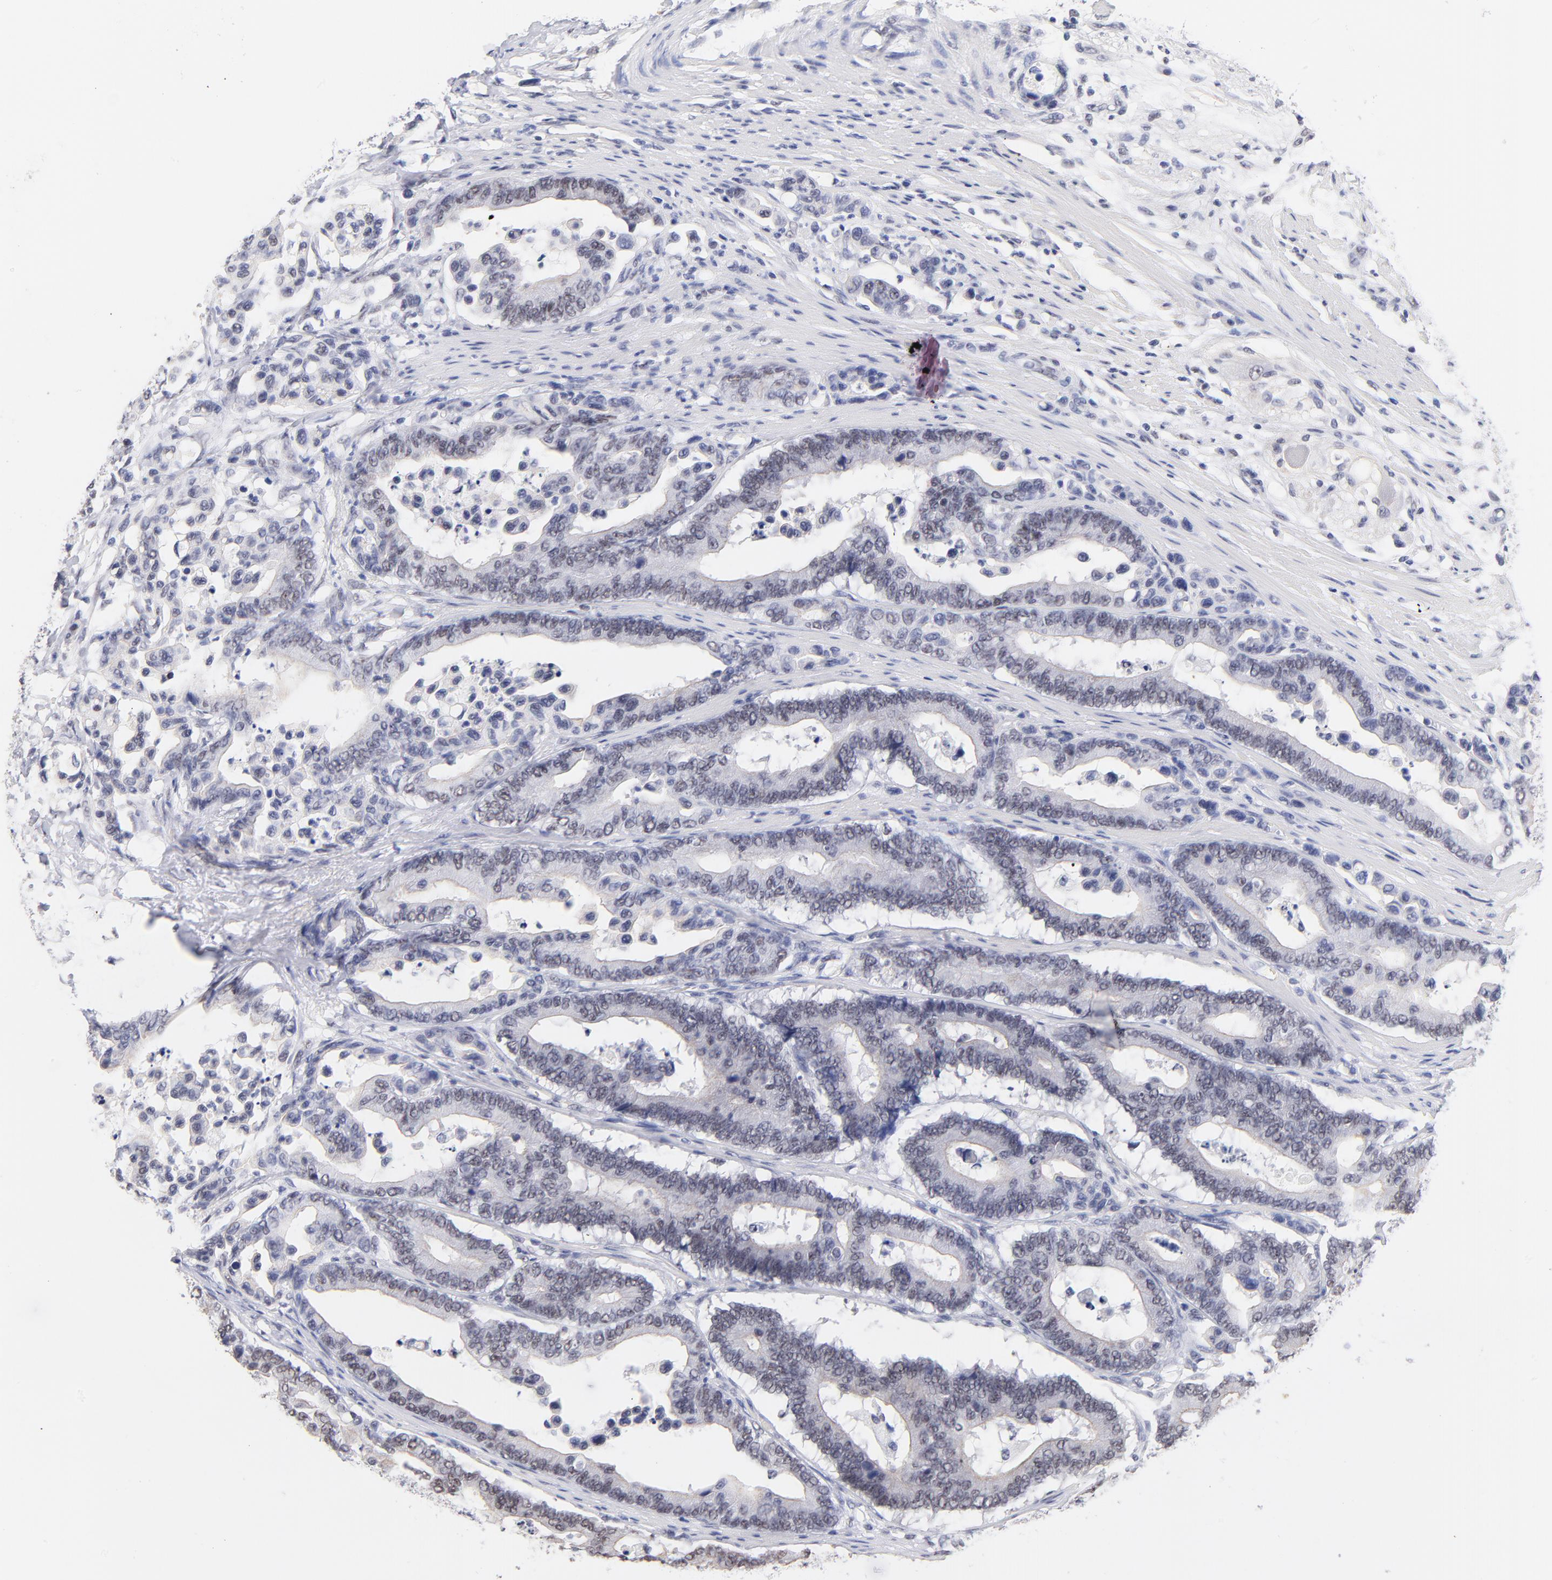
{"staining": {"intensity": "negative", "quantity": "none", "location": "none"}, "tissue": "colorectal cancer", "cell_type": "Tumor cells", "image_type": "cancer", "snomed": [{"axis": "morphology", "description": "Normal tissue, NOS"}, {"axis": "morphology", "description": "Adenocarcinoma, NOS"}, {"axis": "topography", "description": "Colon"}], "caption": "The micrograph exhibits no staining of tumor cells in adenocarcinoma (colorectal).", "gene": "ZNF74", "patient": {"sex": "male", "age": 82}}